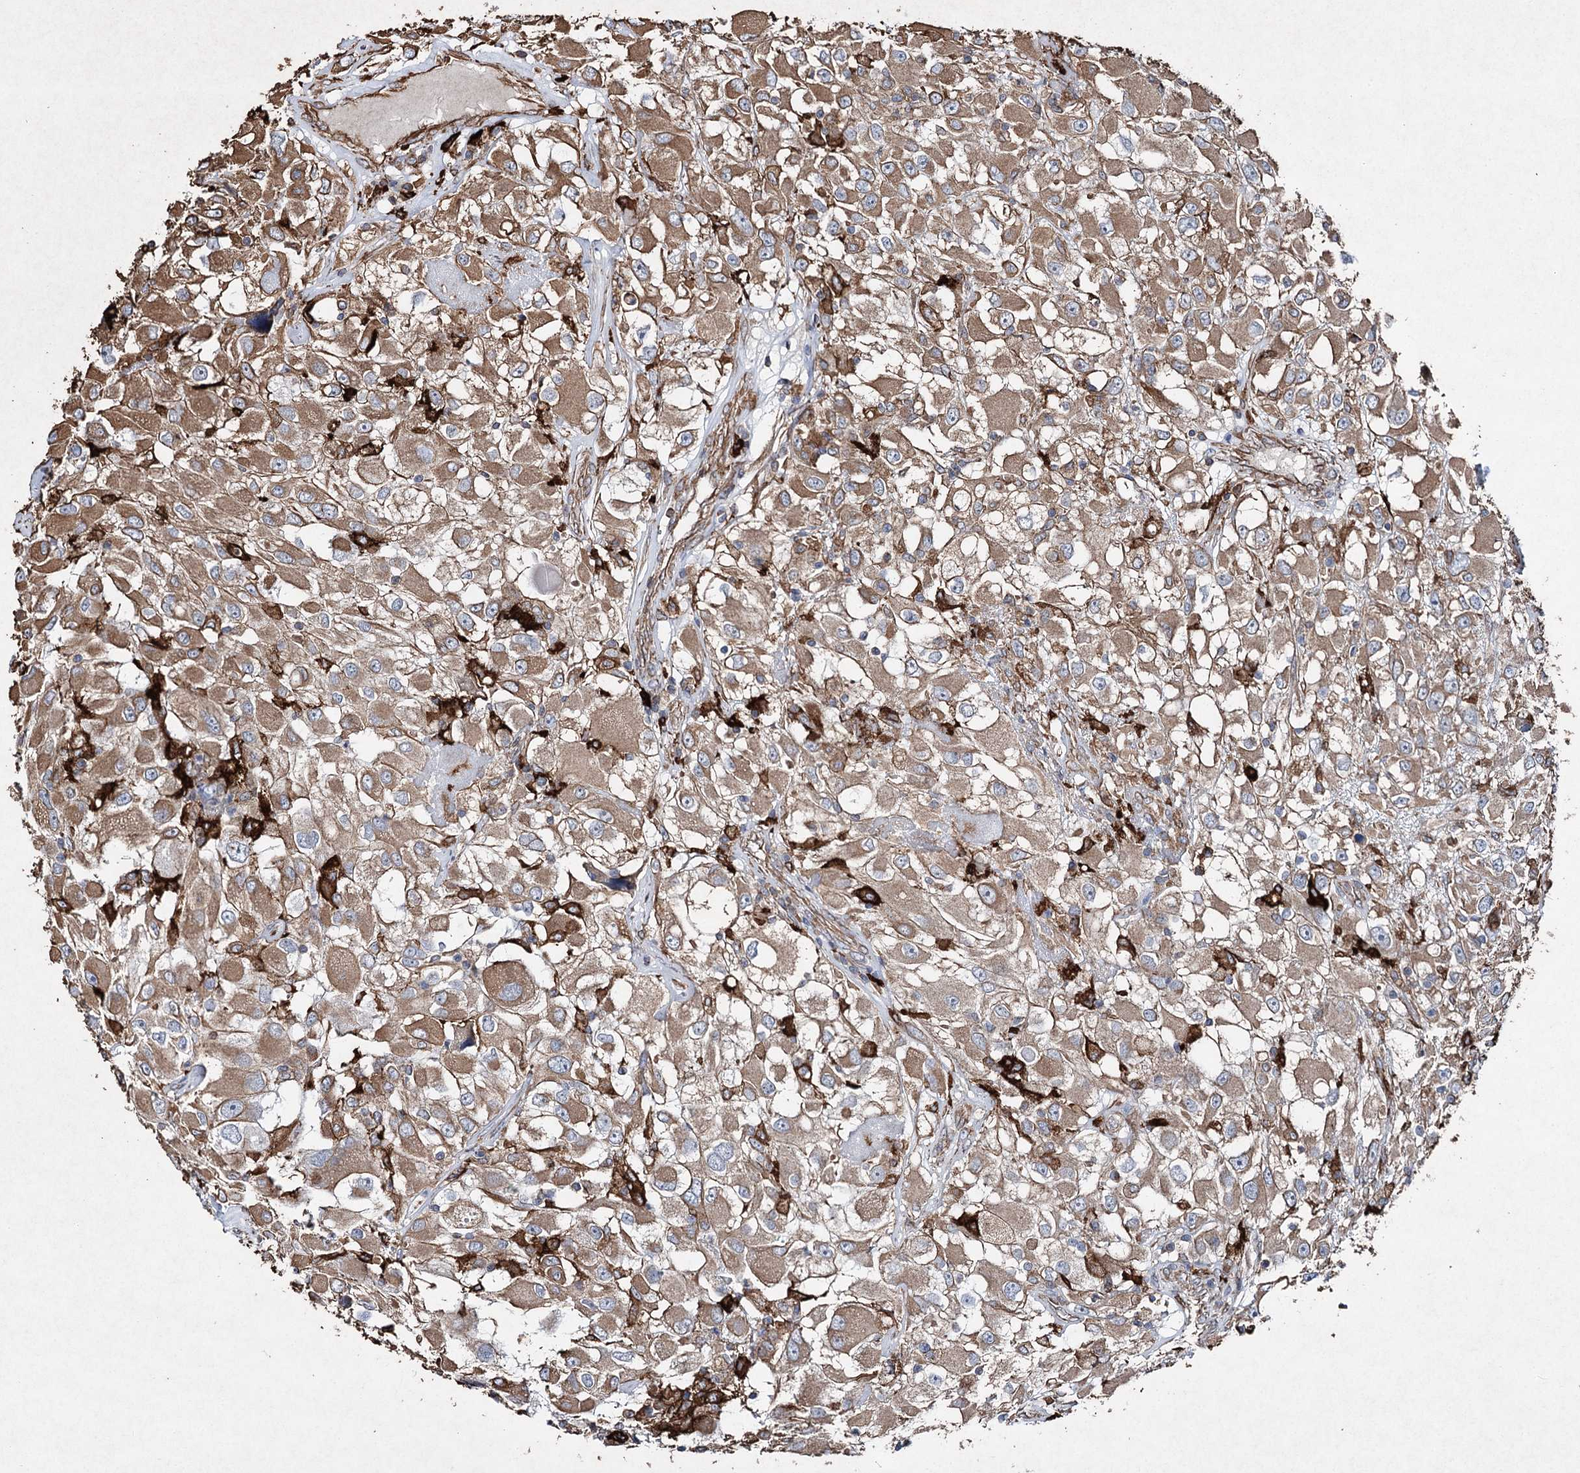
{"staining": {"intensity": "moderate", "quantity": ">75%", "location": "cytoplasmic/membranous"}, "tissue": "renal cancer", "cell_type": "Tumor cells", "image_type": "cancer", "snomed": [{"axis": "morphology", "description": "Adenocarcinoma, NOS"}, {"axis": "topography", "description": "Kidney"}], "caption": "A high-resolution image shows immunohistochemistry staining of renal adenocarcinoma, which shows moderate cytoplasmic/membranous staining in approximately >75% of tumor cells.", "gene": "CLEC4M", "patient": {"sex": "female", "age": 52}}